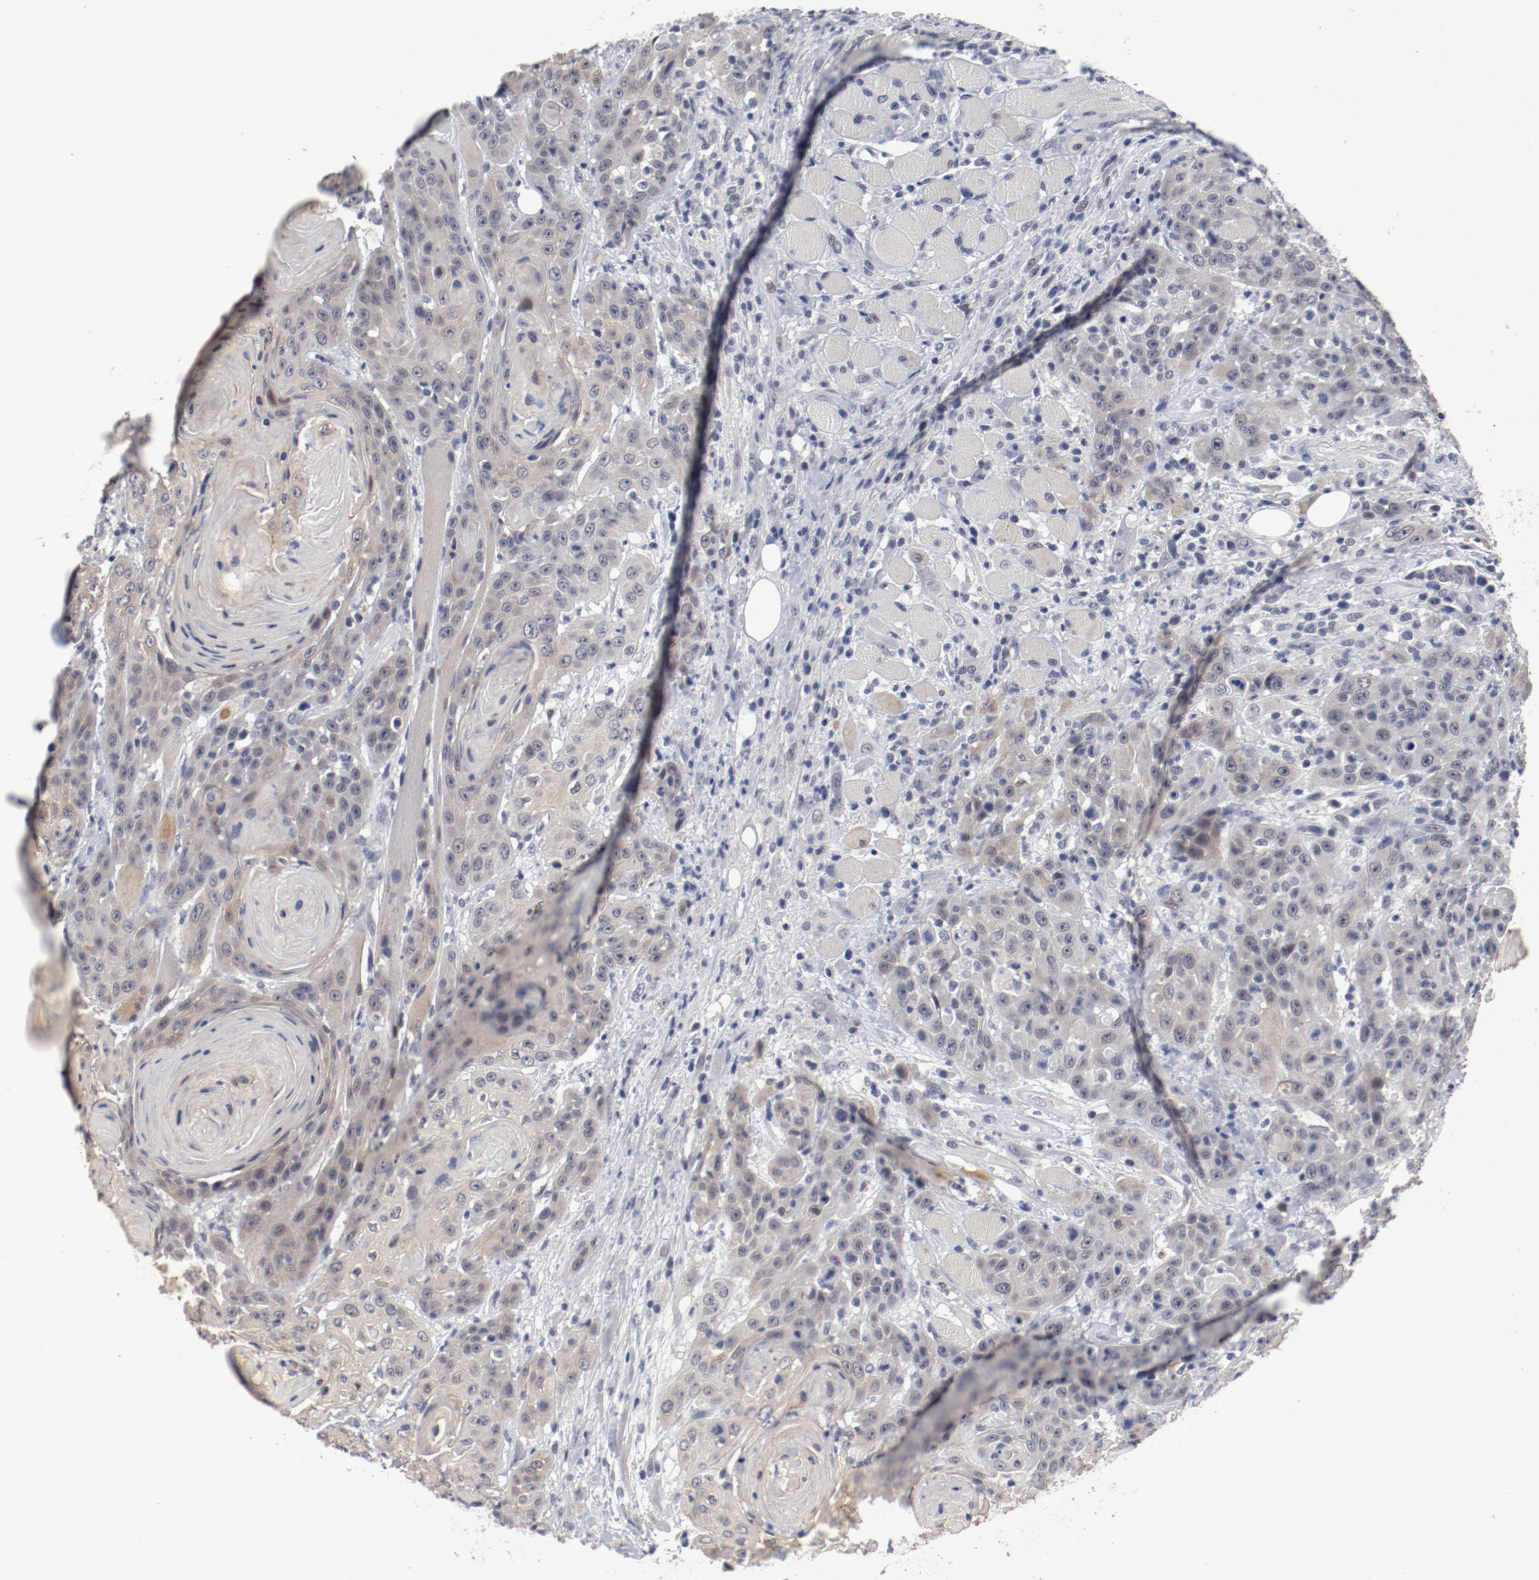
{"staining": {"intensity": "moderate", "quantity": "25%-75%", "location": "cytoplasmic/membranous"}, "tissue": "head and neck cancer", "cell_type": "Tumor cells", "image_type": "cancer", "snomed": [{"axis": "morphology", "description": "Squamous cell carcinoma, NOS"}, {"axis": "topography", "description": "Head-Neck"}], "caption": "Tumor cells display medium levels of moderate cytoplasmic/membranous positivity in approximately 25%-75% of cells in human squamous cell carcinoma (head and neck).", "gene": "ANKLE2", "patient": {"sex": "female", "age": 84}}